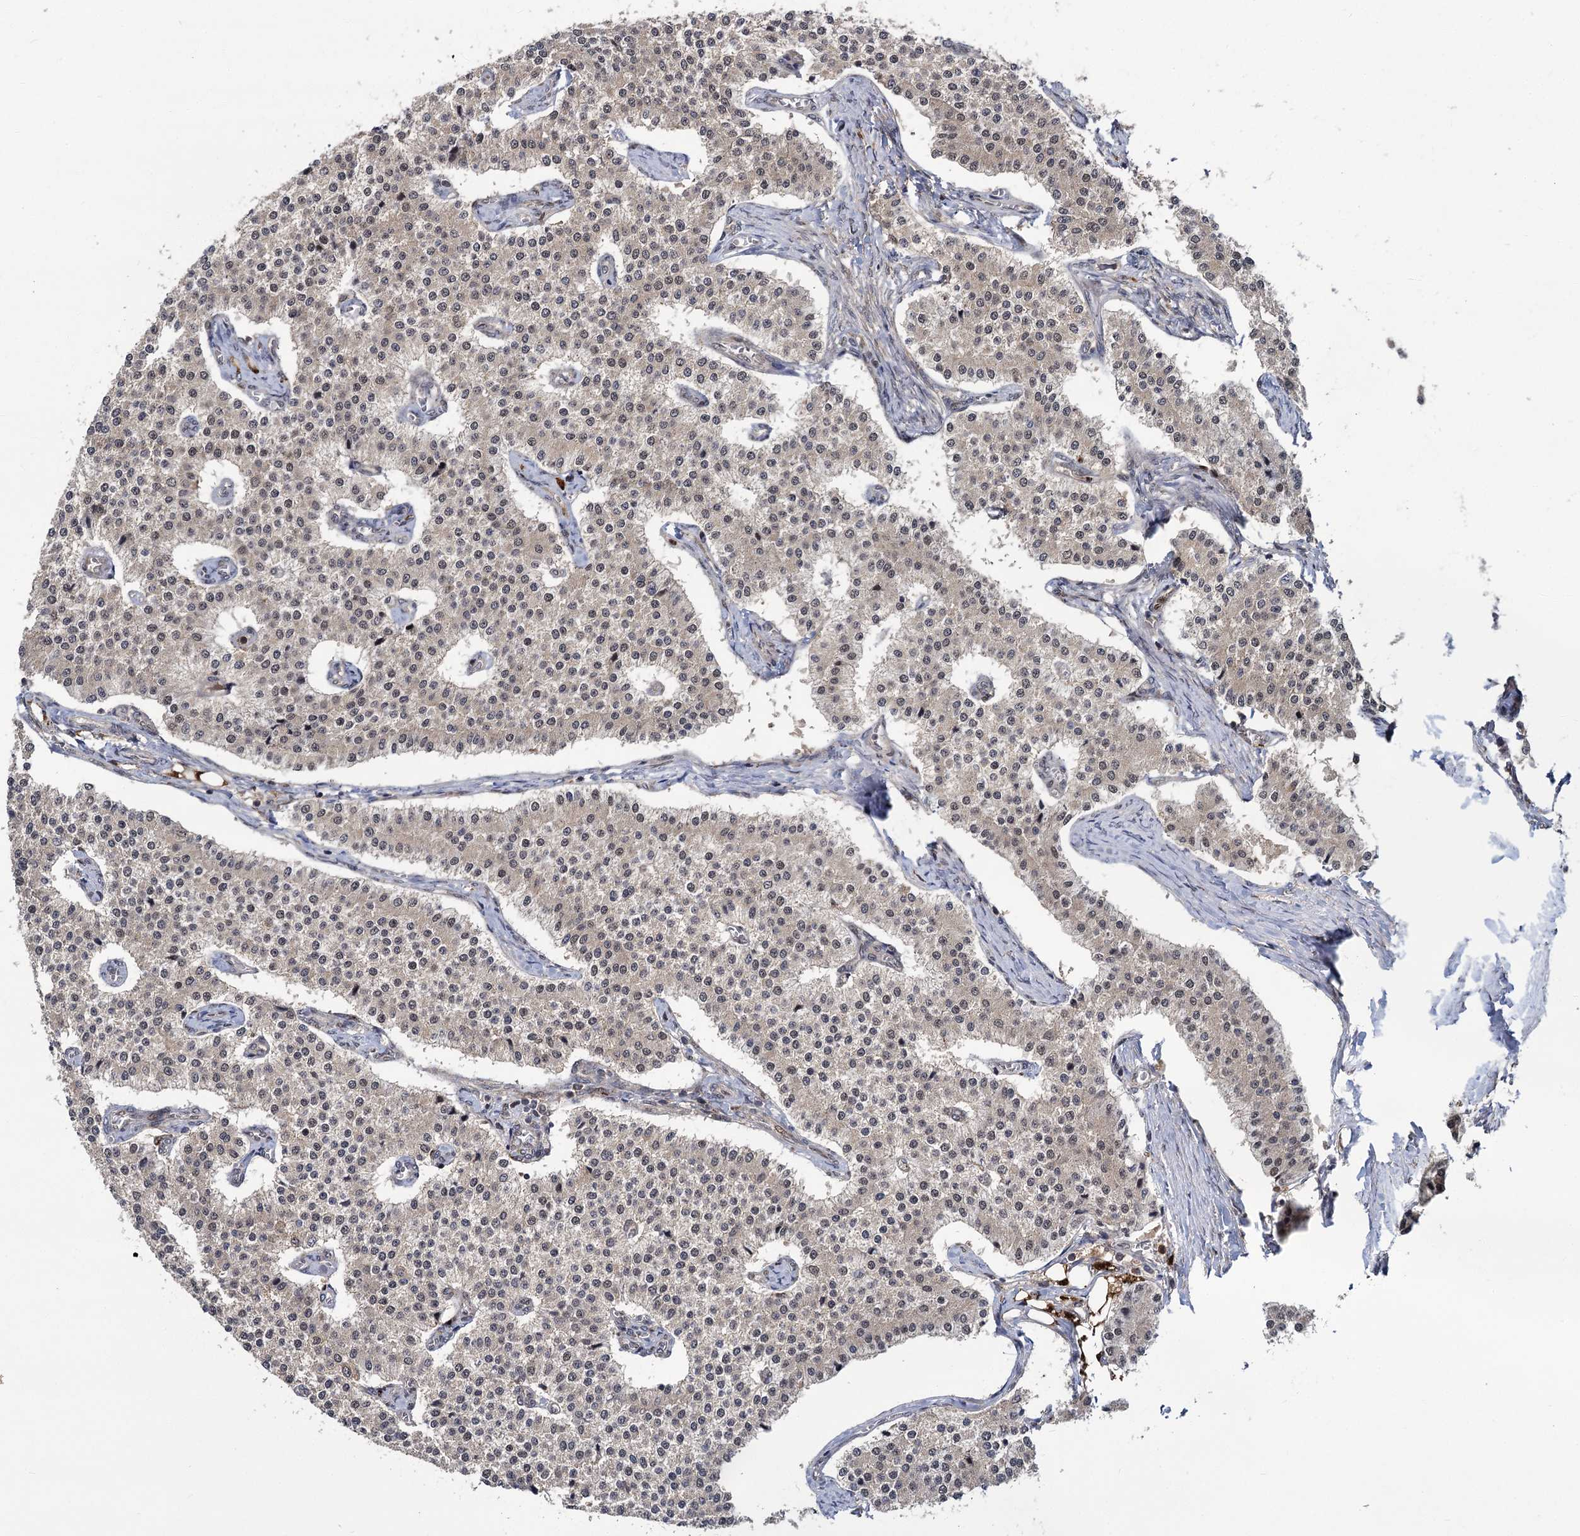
{"staining": {"intensity": "negative", "quantity": "none", "location": "none"}, "tissue": "carcinoid", "cell_type": "Tumor cells", "image_type": "cancer", "snomed": [{"axis": "morphology", "description": "Carcinoid, malignant, NOS"}, {"axis": "topography", "description": "Colon"}], "caption": "Tumor cells show no significant protein expression in malignant carcinoid. (Stains: DAB (3,3'-diaminobenzidine) immunohistochemistry (IHC) with hematoxylin counter stain, Microscopy: brightfield microscopy at high magnification).", "gene": "GAL3ST4", "patient": {"sex": "female", "age": 52}}